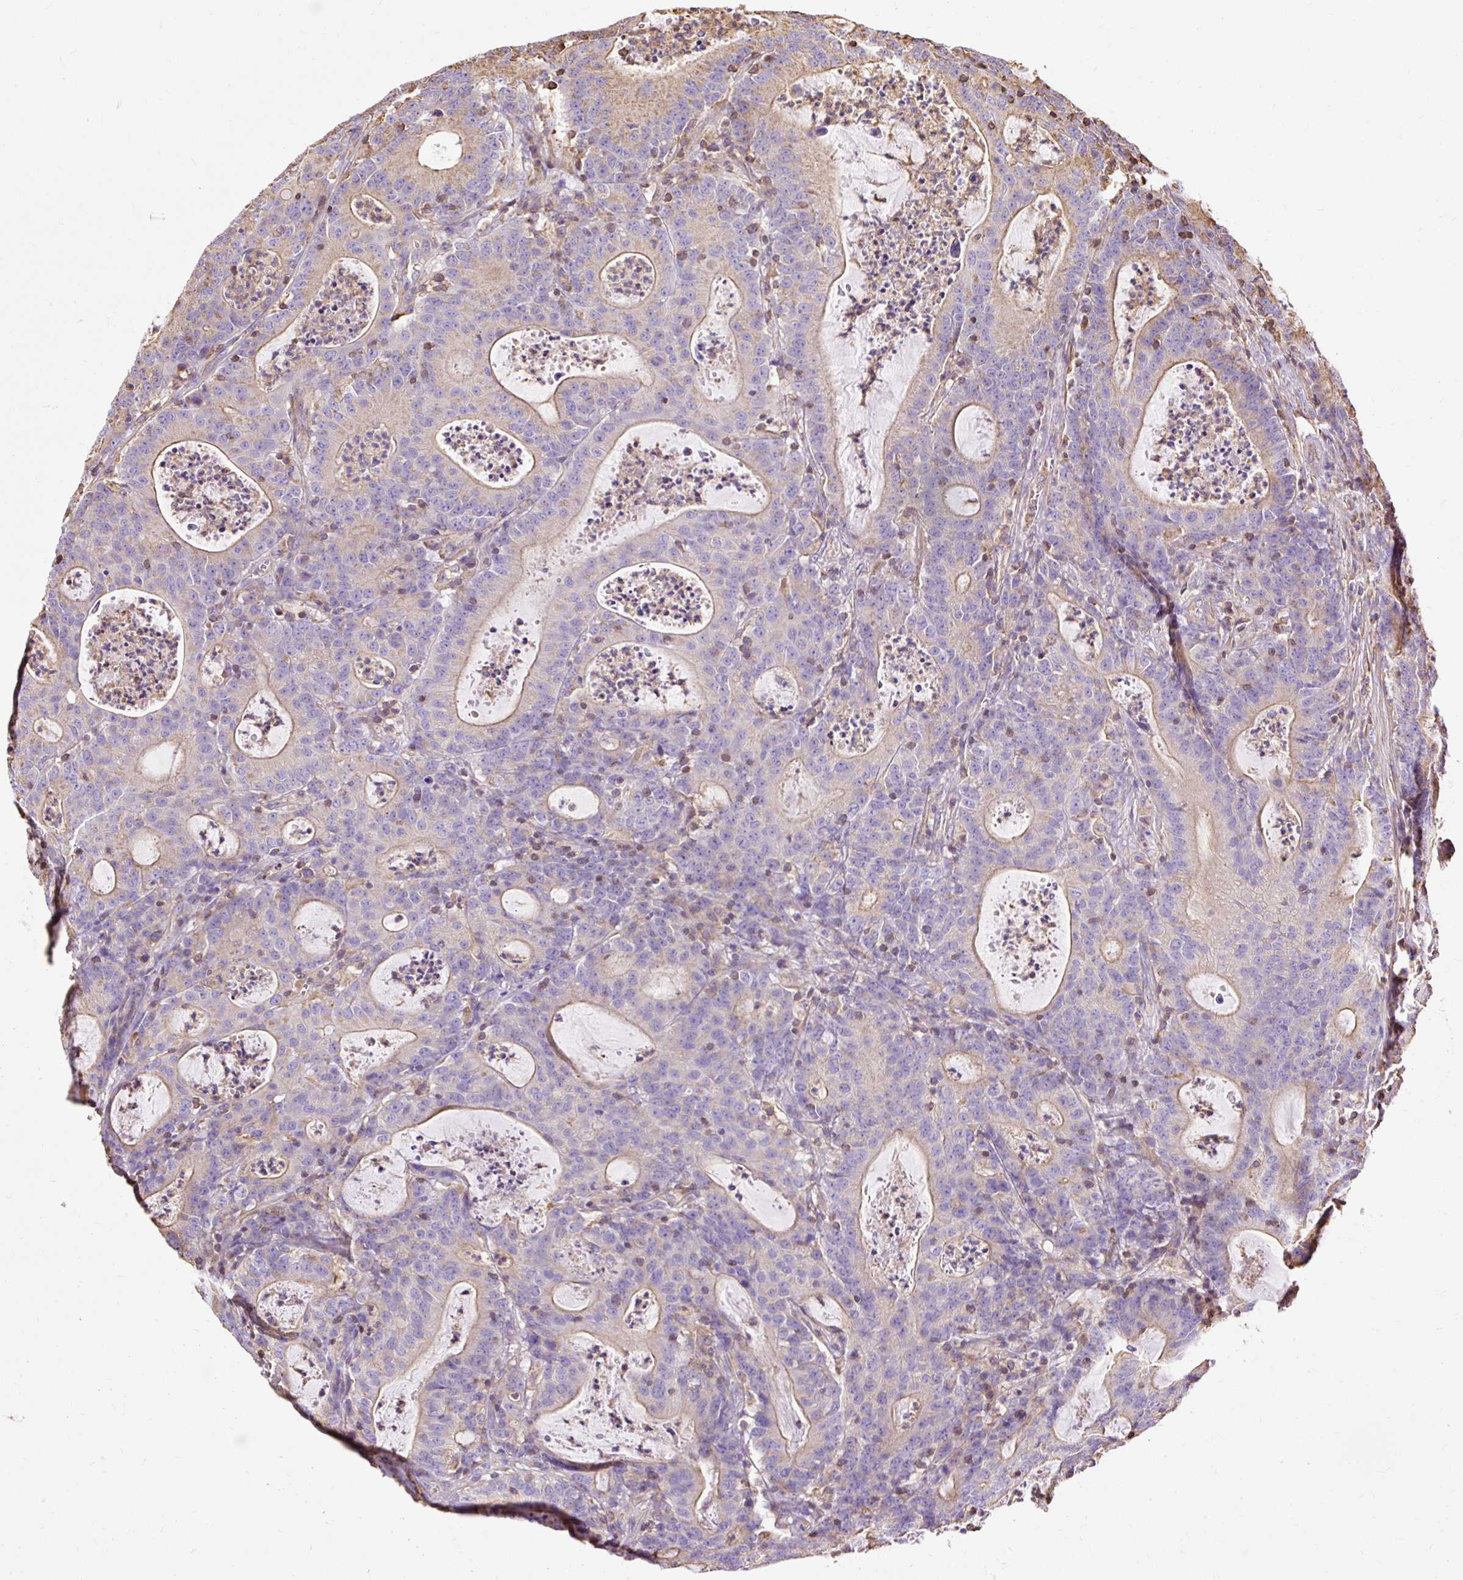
{"staining": {"intensity": "weak", "quantity": "<25%", "location": "cytoplasmic/membranous"}, "tissue": "colorectal cancer", "cell_type": "Tumor cells", "image_type": "cancer", "snomed": [{"axis": "morphology", "description": "Adenocarcinoma, NOS"}, {"axis": "topography", "description": "Colon"}], "caption": "Adenocarcinoma (colorectal) stained for a protein using immunohistochemistry demonstrates no positivity tumor cells.", "gene": "KLHL11", "patient": {"sex": "male", "age": 83}}